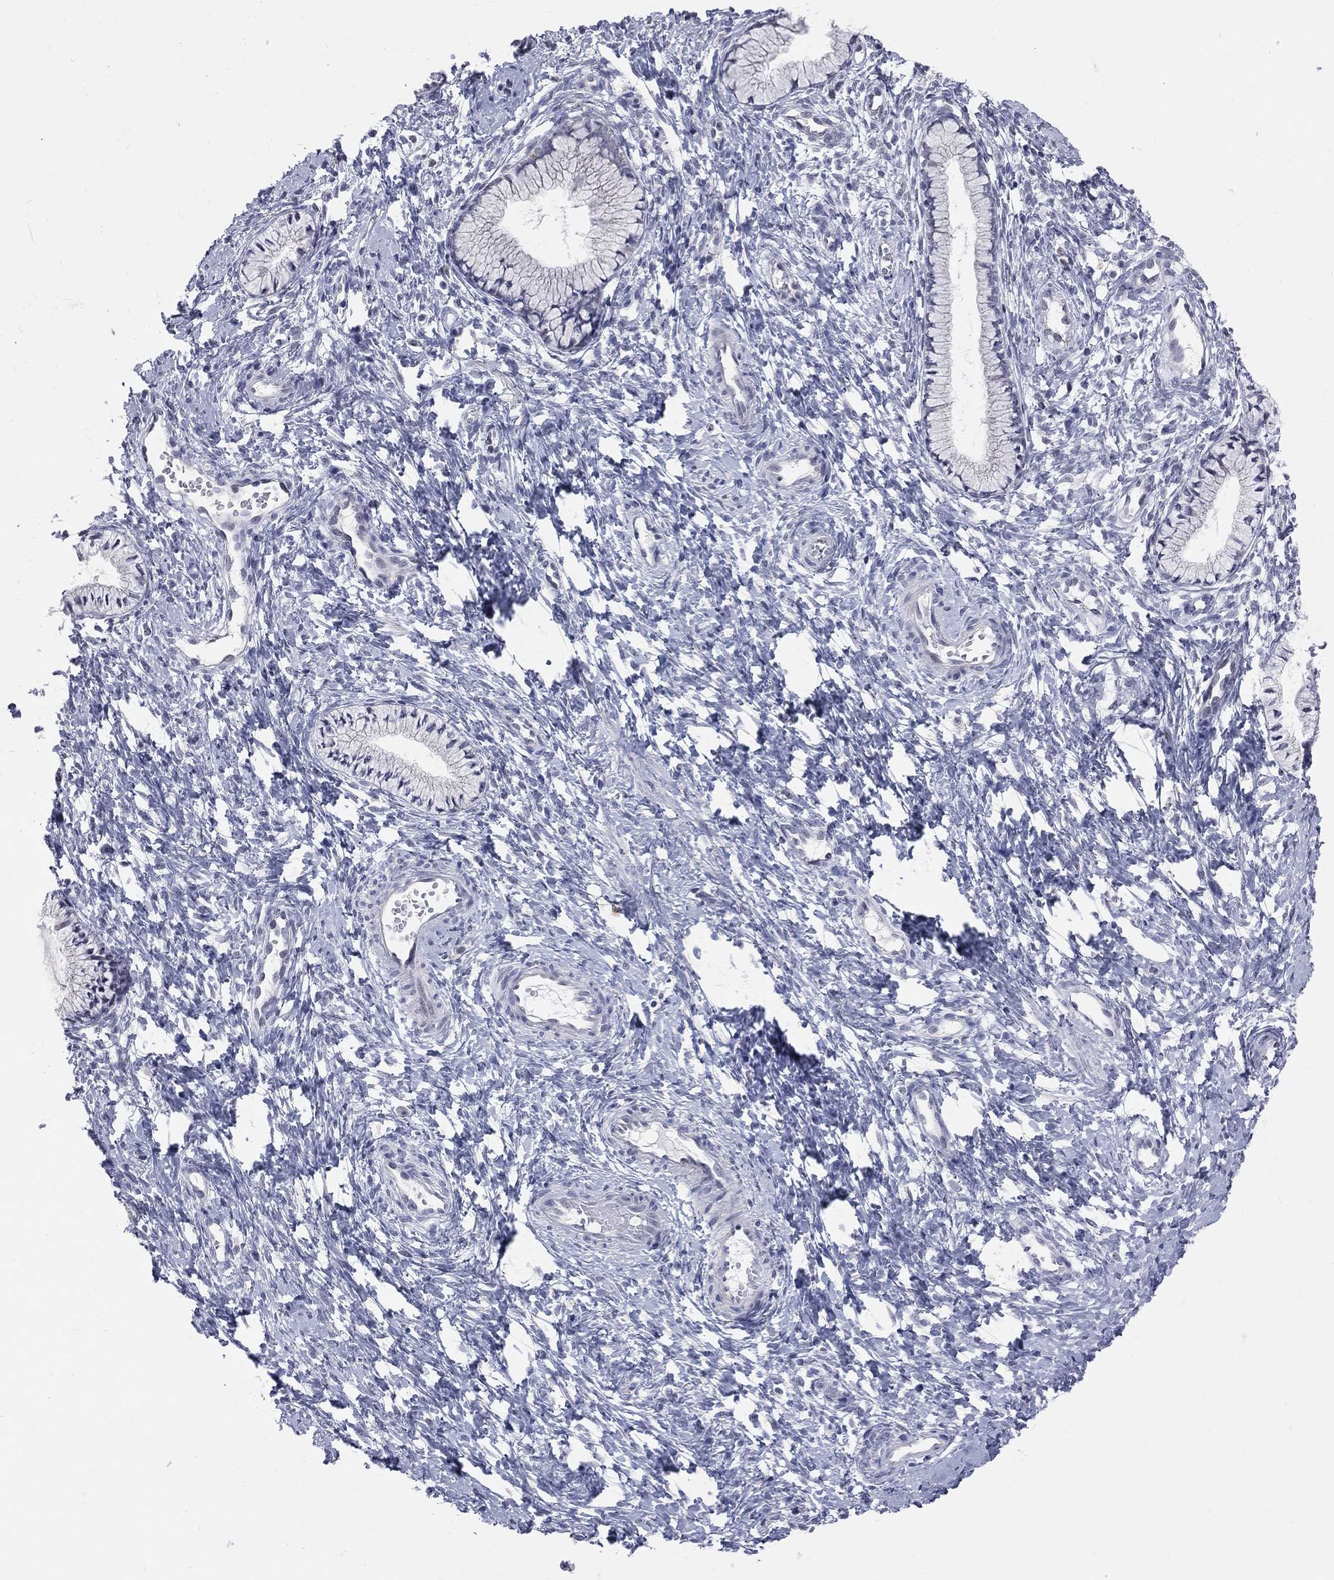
{"staining": {"intensity": "negative", "quantity": "none", "location": "none"}, "tissue": "cervix", "cell_type": "Glandular cells", "image_type": "normal", "snomed": [{"axis": "morphology", "description": "Normal tissue, NOS"}, {"axis": "topography", "description": "Cervix"}], "caption": "DAB immunohistochemical staining of benign cervix displays no significant positivity in glandular cells.", "gene": "CD22", "patient": {"sex": "female", "age": 39}}